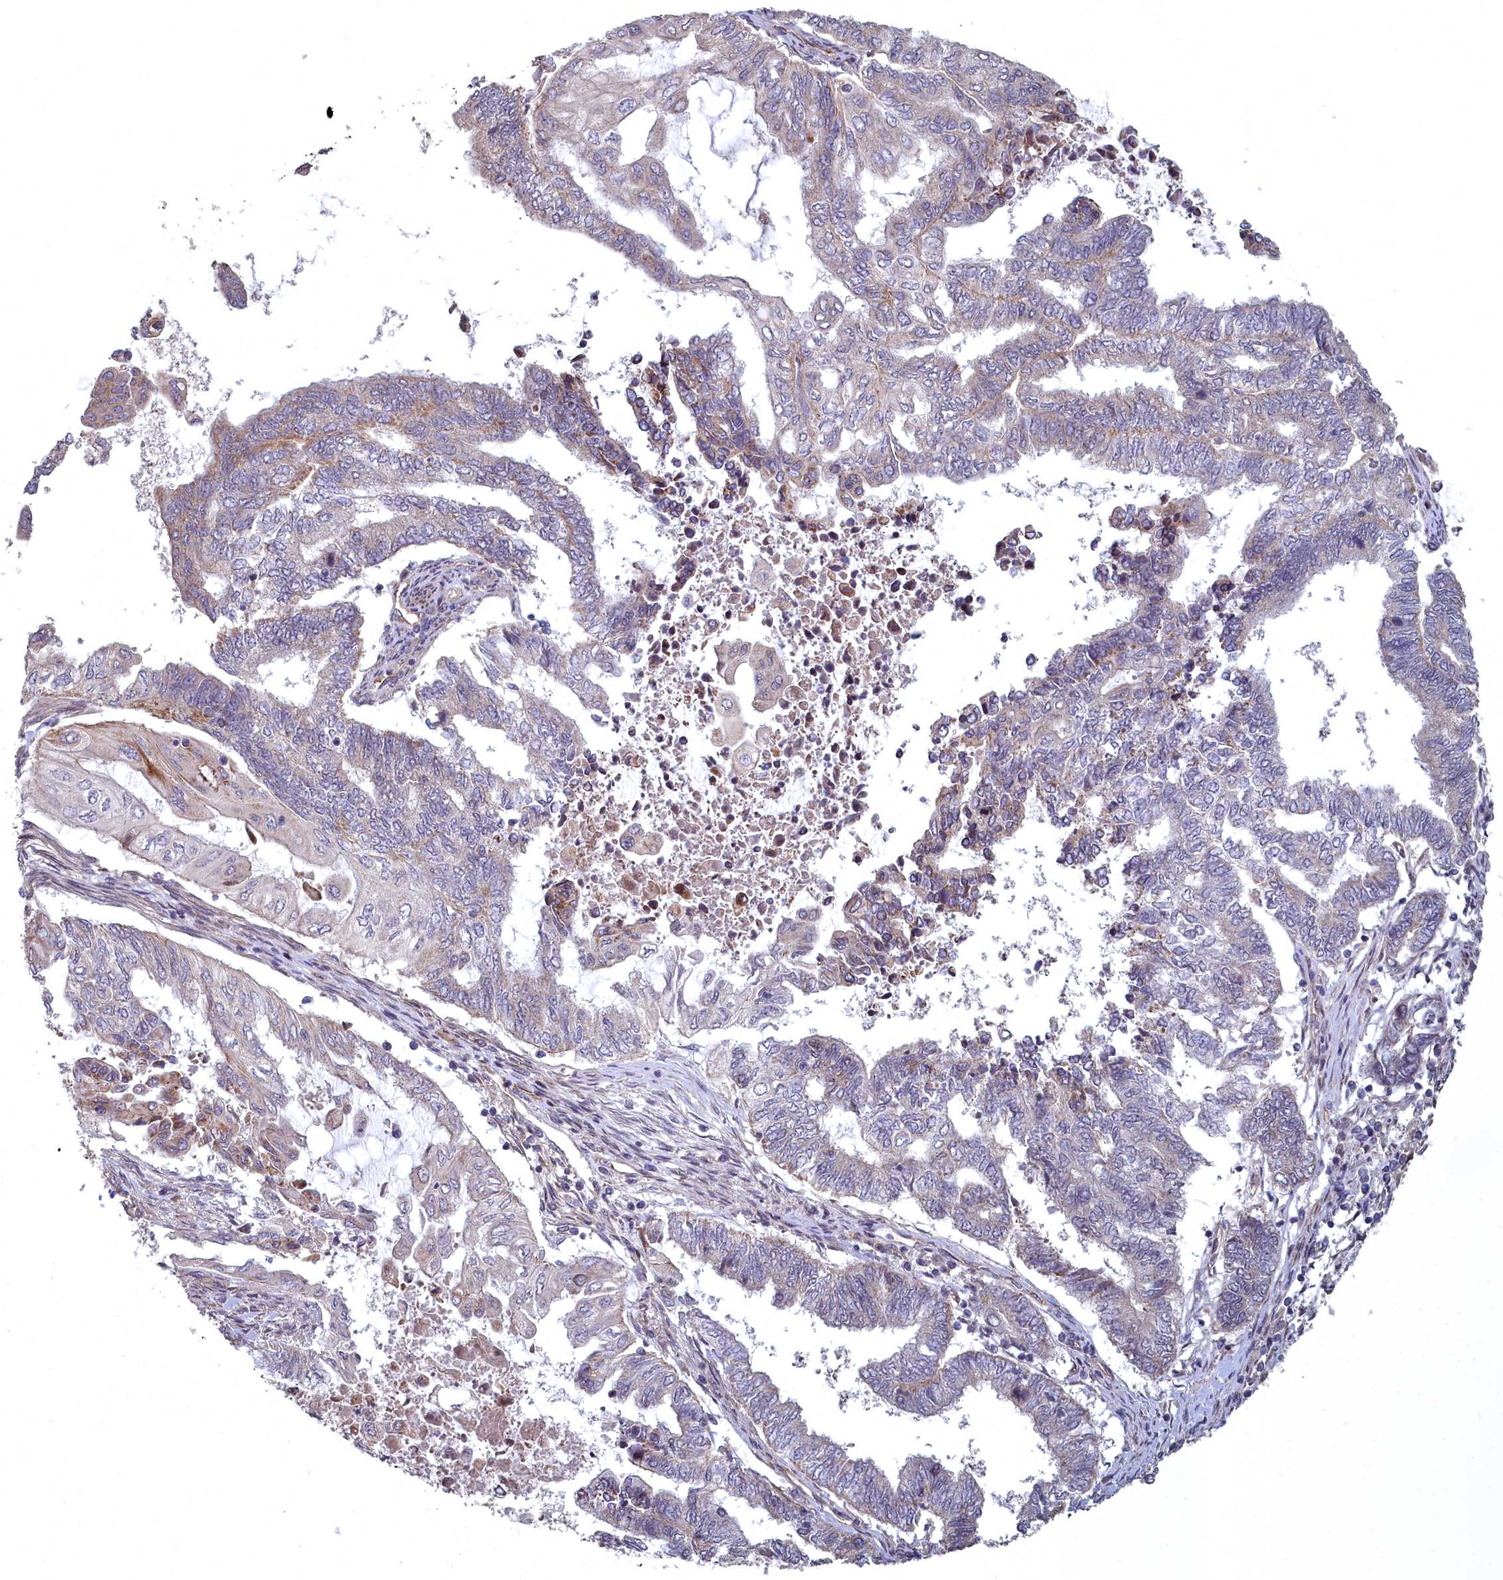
{"staining": {"intensity": "weak", "quantity": "<25%", "location": "cytoplasmic/membranous"}, "tissue": "endometrial cancer", "cell_type": "Tumor cells", "image_type": "cancer", "snomed": [{"axis": "morphology", "description": "Adenocarcinoma, NOS"}, {"axis": "topography", "description": "Uterus"}, {"axis": "topography", "description": "Endometrium"}], "caption": "The immunohistochemistry photomicrograph has no significant positivity in tumor cells of endometrial cancer tissue.", "gene": "TSPYL4", "patient": {"sex": "female", "age": 70}}